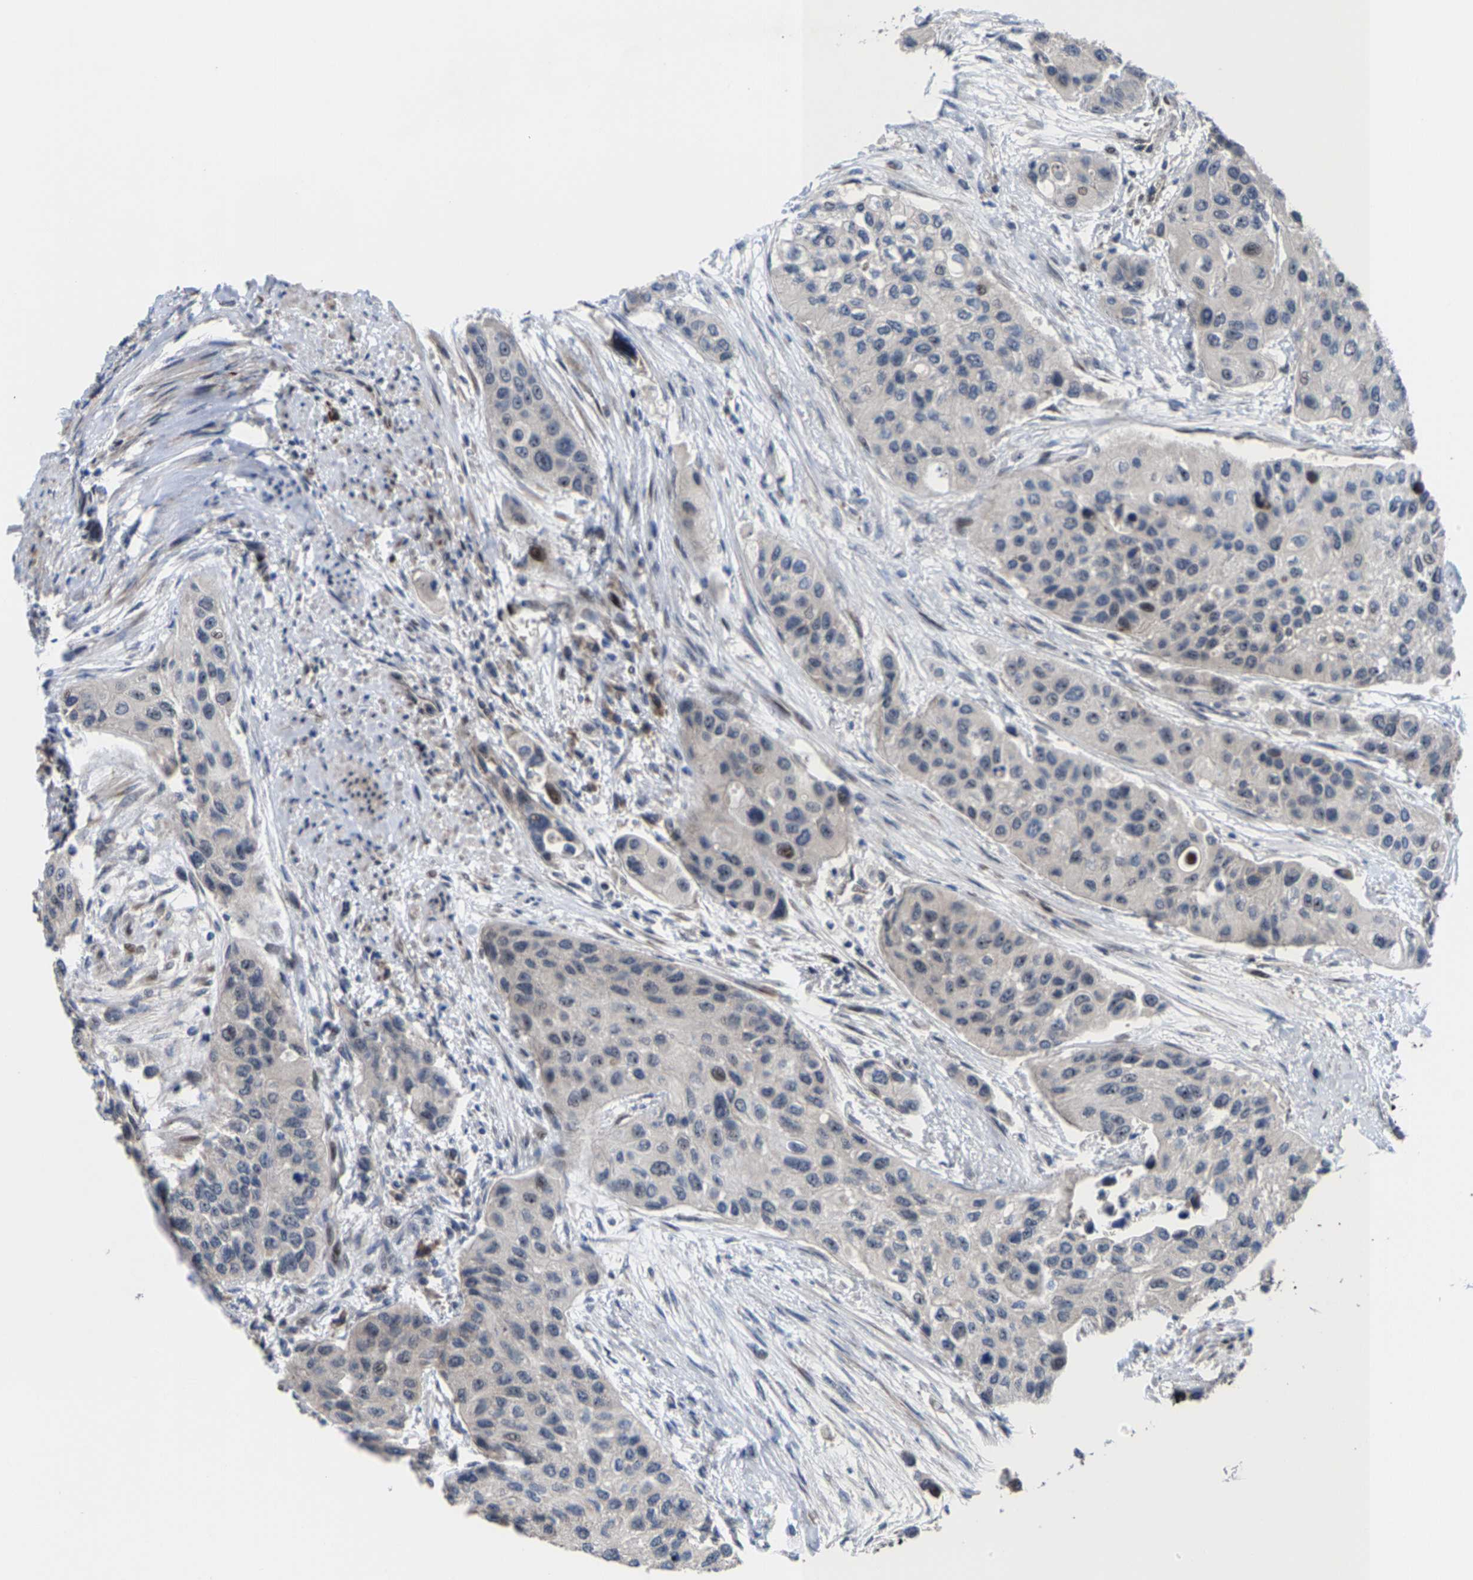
{"staining": {"intensity": "weak", "quantity": "<25%", "location": "cytoplasmic/membranous,nuclear"}, "tissue": "urothelial cancer", "cell_type": "Tumor cells", "image_type": "cancer", "snomed": [{"axis": "morphology", "description": "Urothelial carcinoma, High grade"}, {"axis": "topography", "description": "Urinary bladder"}], "caption": "A high-resolution histopathology image shows immunohistochemistry staining of urothelial cancer, which exhibits no significant positivity in tumor cells. The staining was performed using DAB to visualize the protein expression in brown, while the nuclei were stained in blue with hematoxylin (Magnification: 20x).", "gene": "HAUS6", "patient": {"sex": "female", "age": 56}}